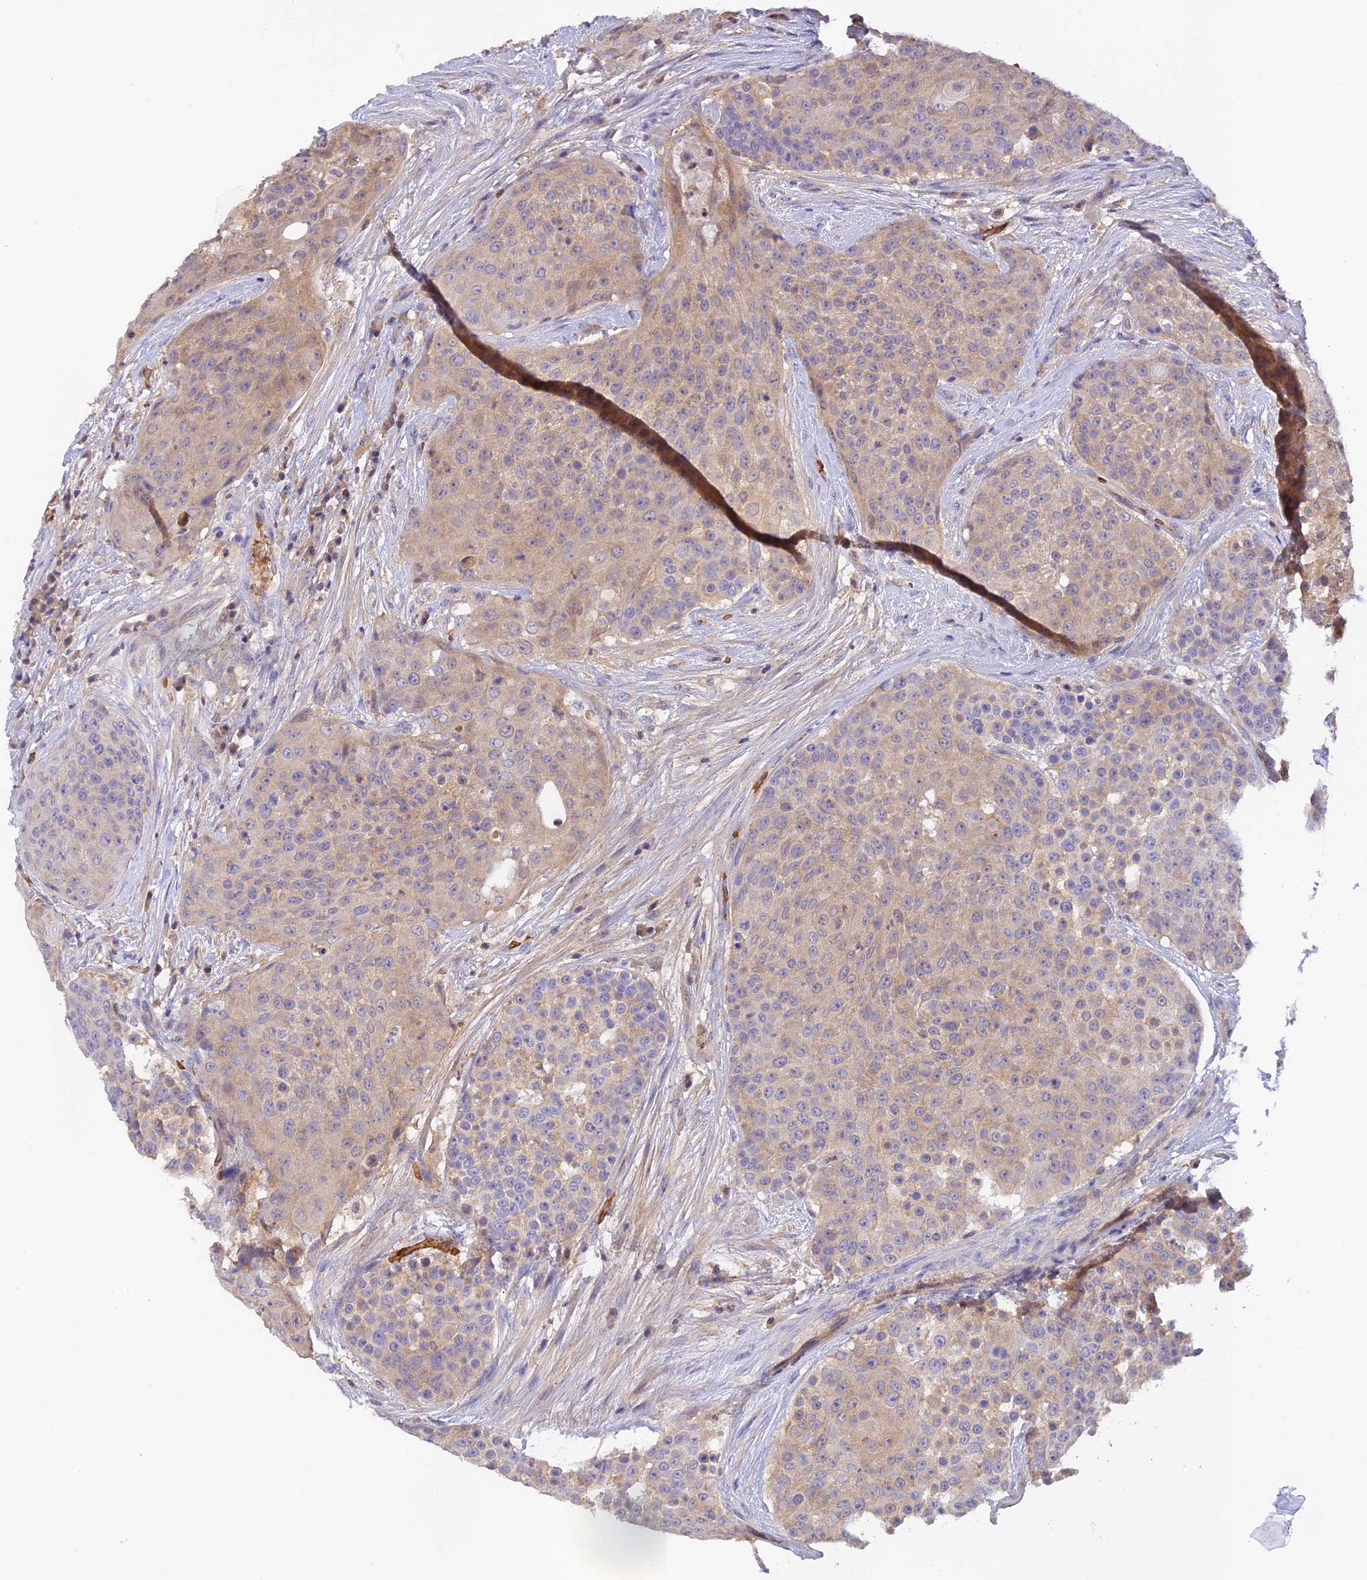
{"staining": {"intensity": "weak", "quantity": "25%-75%", "location": "cytoplasmic/membranous"}, "tissue": "urothelial cancer", "cell_type": "Tumor cells", "image_type": "cancer", "snomed": [{"axis": "morphology", "description": "Urothelial carcinoma, High grade"}, {"axis": "topography", "description": "Urinary bladder"}], "caption": "A low amount of weak cytoplasmic/membranous positivity is seen in about 25%-75% of tumor cells in high-grade urothelial carcinoma tissue.", "gene": "HDHD2", "patient": {"sex": "female", "age": 63}}